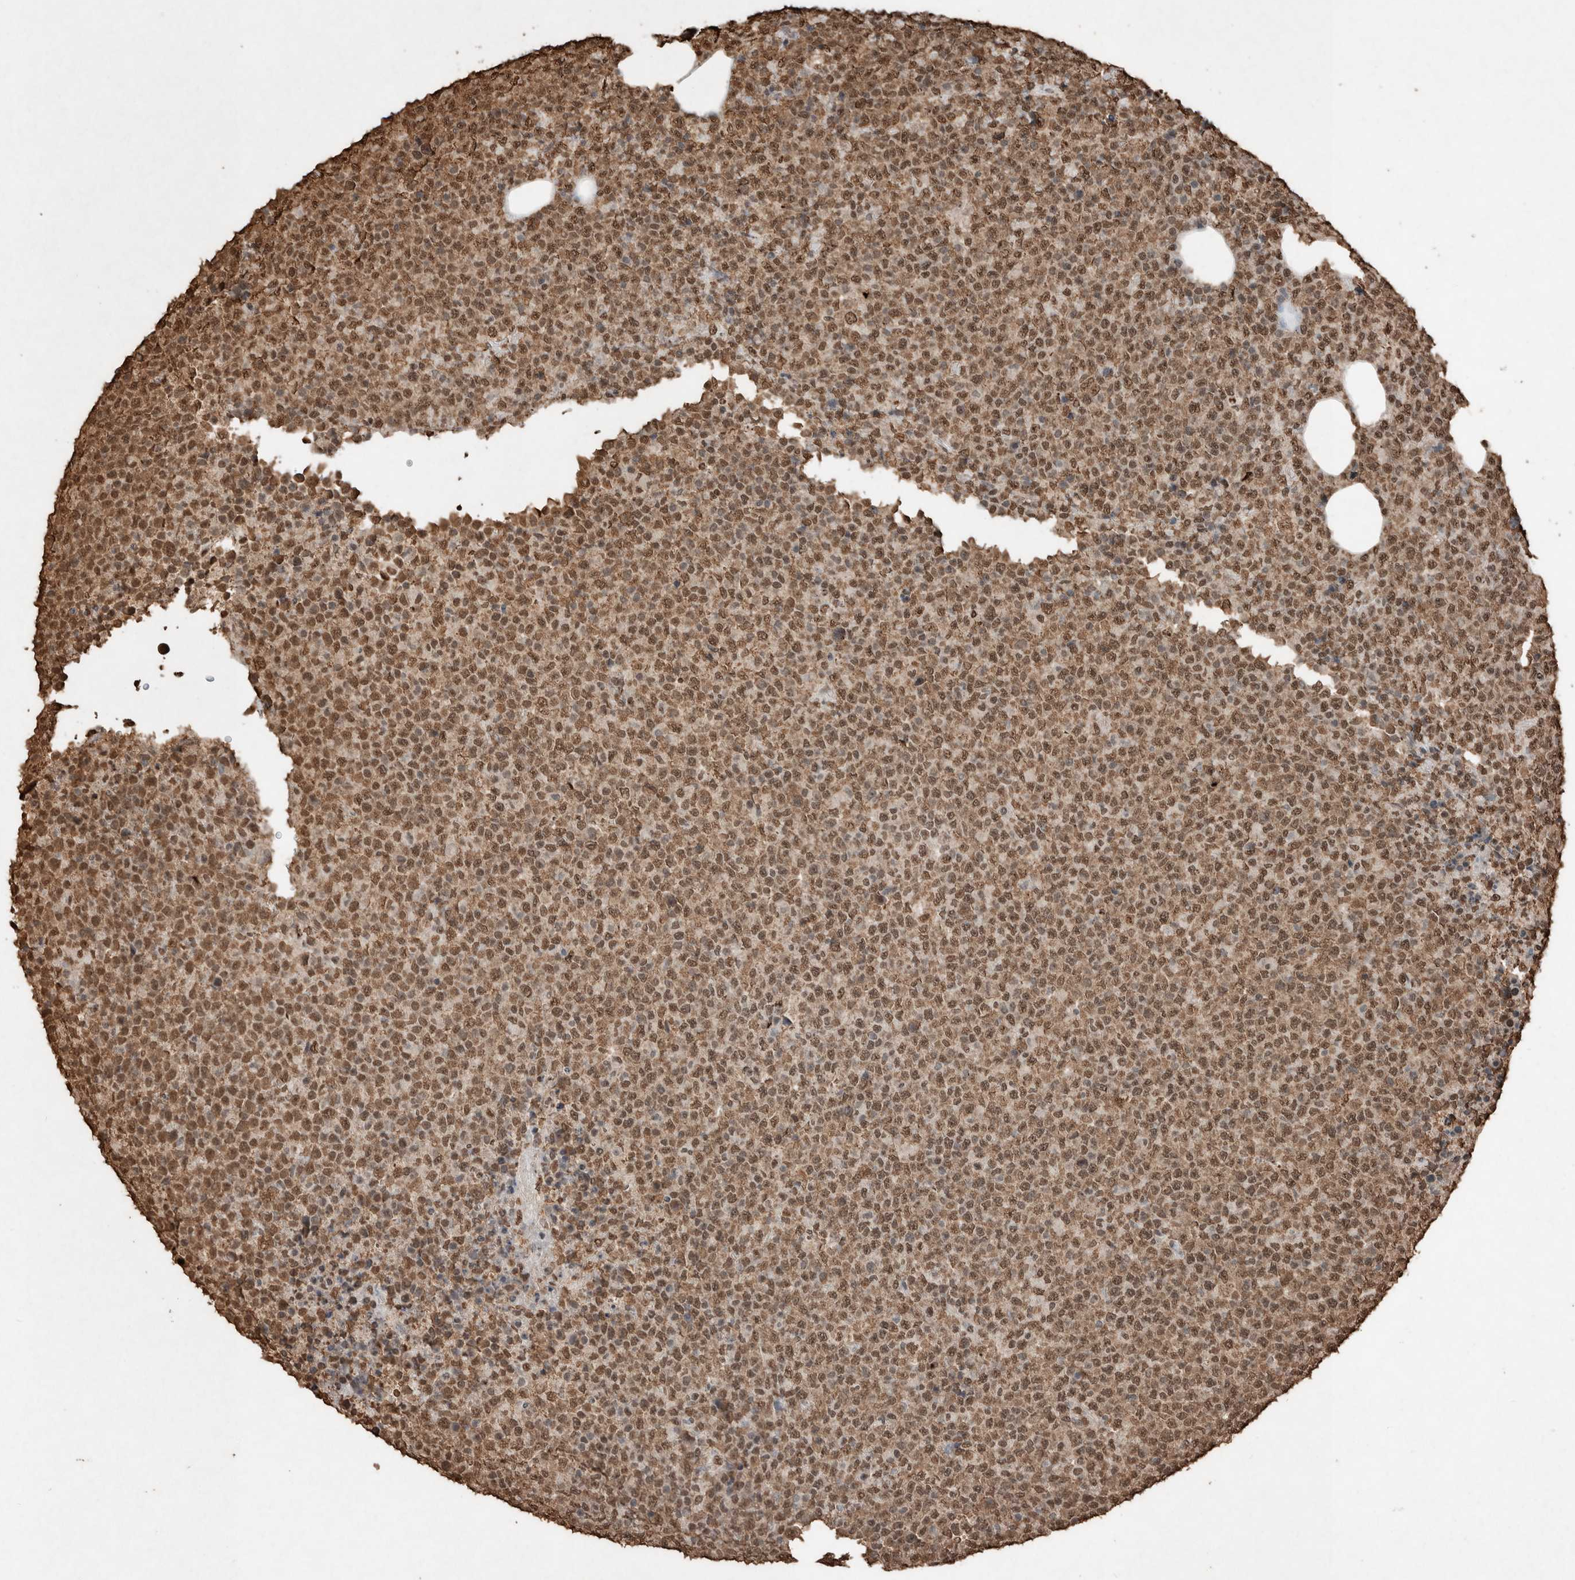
{"staining": {"intensity": "moderate", "quantity": ">75%", "location": "nuclear"}, "tissue": "lymphoma", "cell_type": "Tumor cells", "image_type": "cancer", "snomed": [{"axis": "morphology", "description": "Malignant lymphoma, non-Hodgkin's type, High grade"}, {"axis": "topography", "description": "Lymph node"}], "caption": "The image exhibits immunohistochemical staining of lymphoma. There is moderate nuclear positivity is identified in about >75% of tumor cells.", "gene": "FSTL3", "patient": {"sex": "male", "age": 13}}